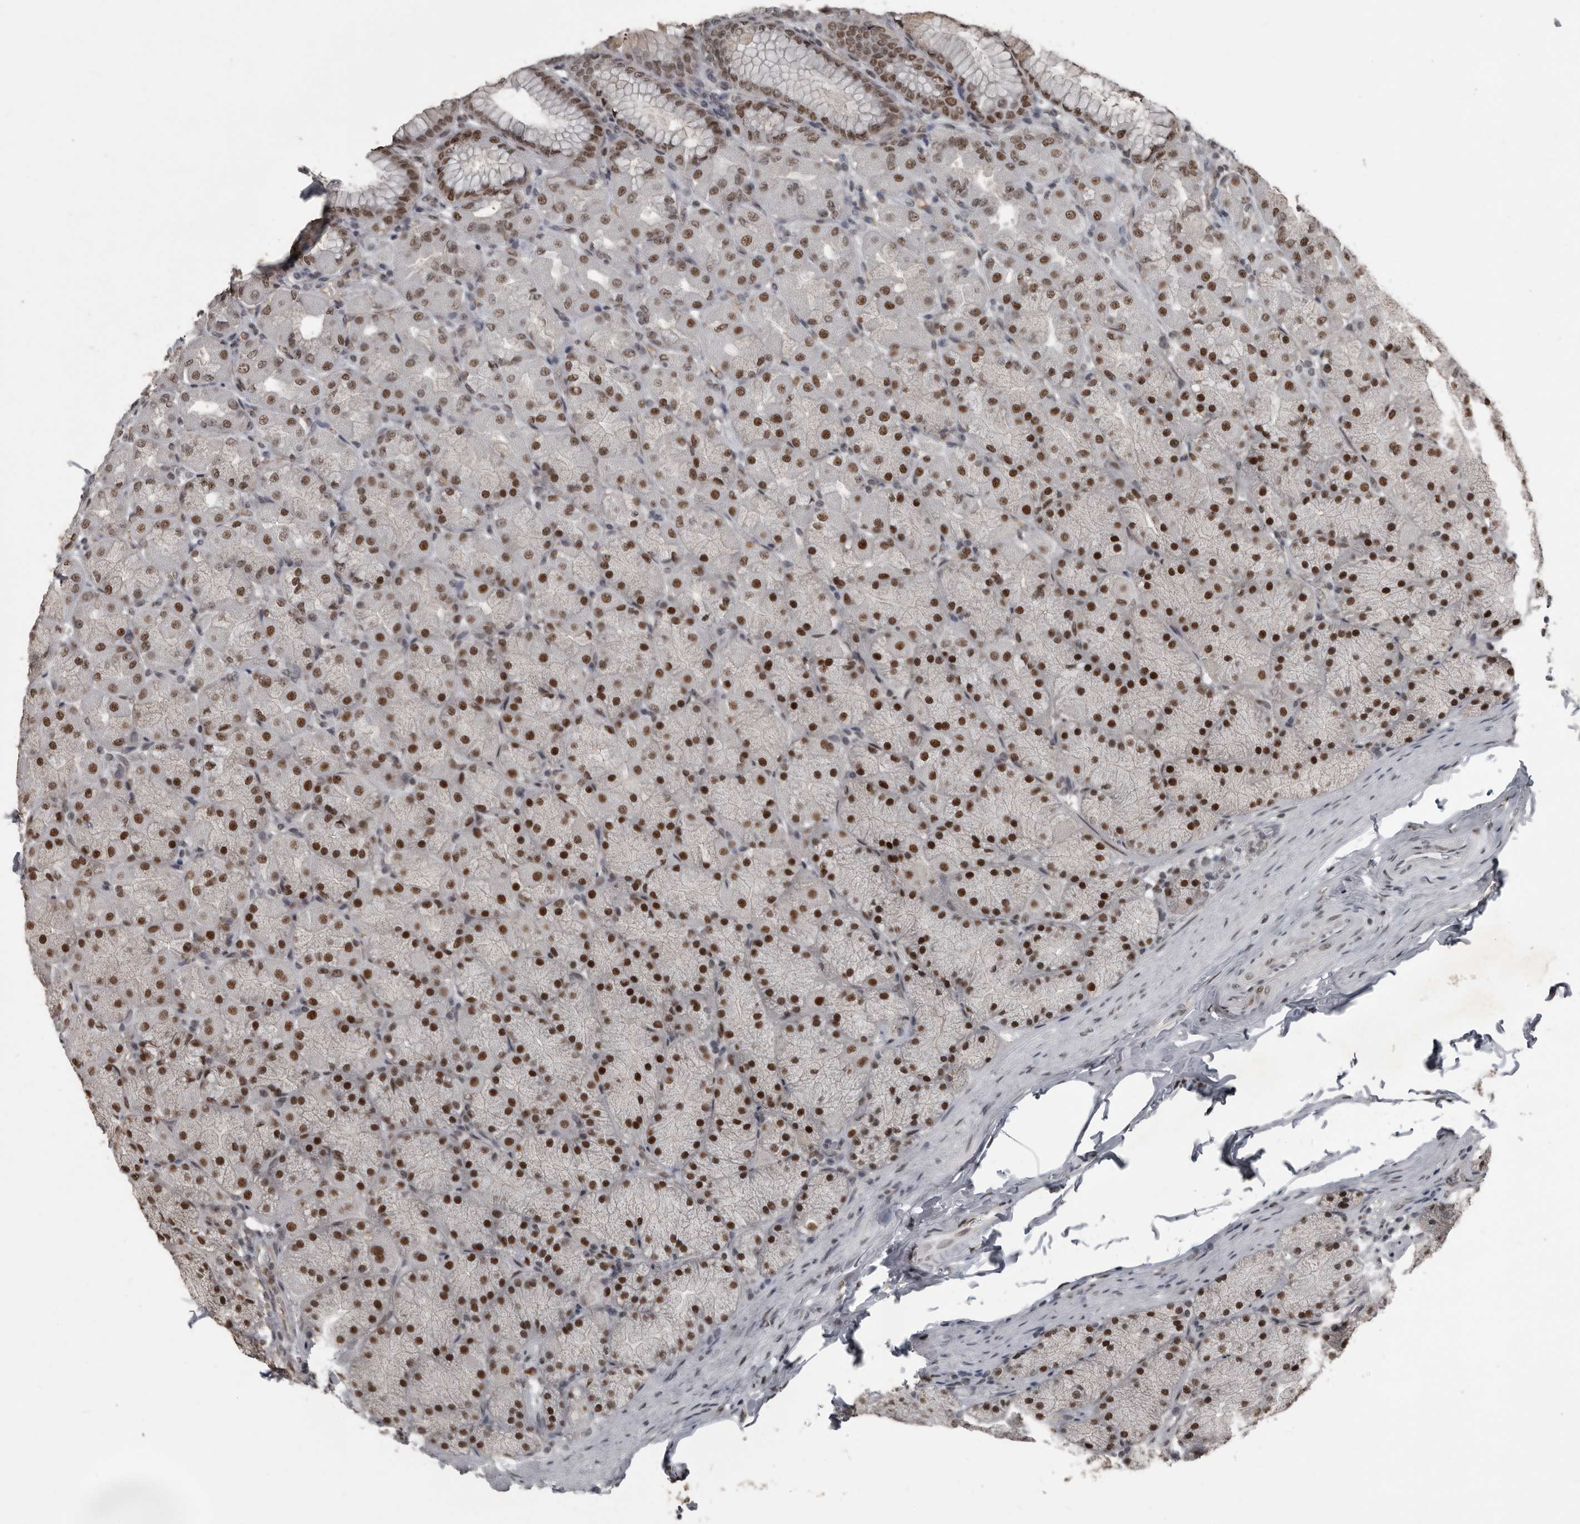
{"staining": {"intensity": "strong", "quantity": ">75%", "location": "nuclear"}, "tissue": "stomach", "cell_type": "Glandular cells", "image_type": "normal", "snomed": [{"axis": "morphology", "description": "Normal tissue, NOS"}, {"axis": "topography", "description": "Stomach, upper"}], "caption": "A high-resolution image shows immunohistochemistry staining of normal stomach, which exhibits strong nuclear positivity in approximately >75% of glandular cells. Using DAB (3,3'-diaminobenzidine) (brown) and hematoxylin (blue) stains, captured at high magnification using brightfield microscopy.", "gene": "CHD1L", "patient": {"sex": "female", "age": 56}}